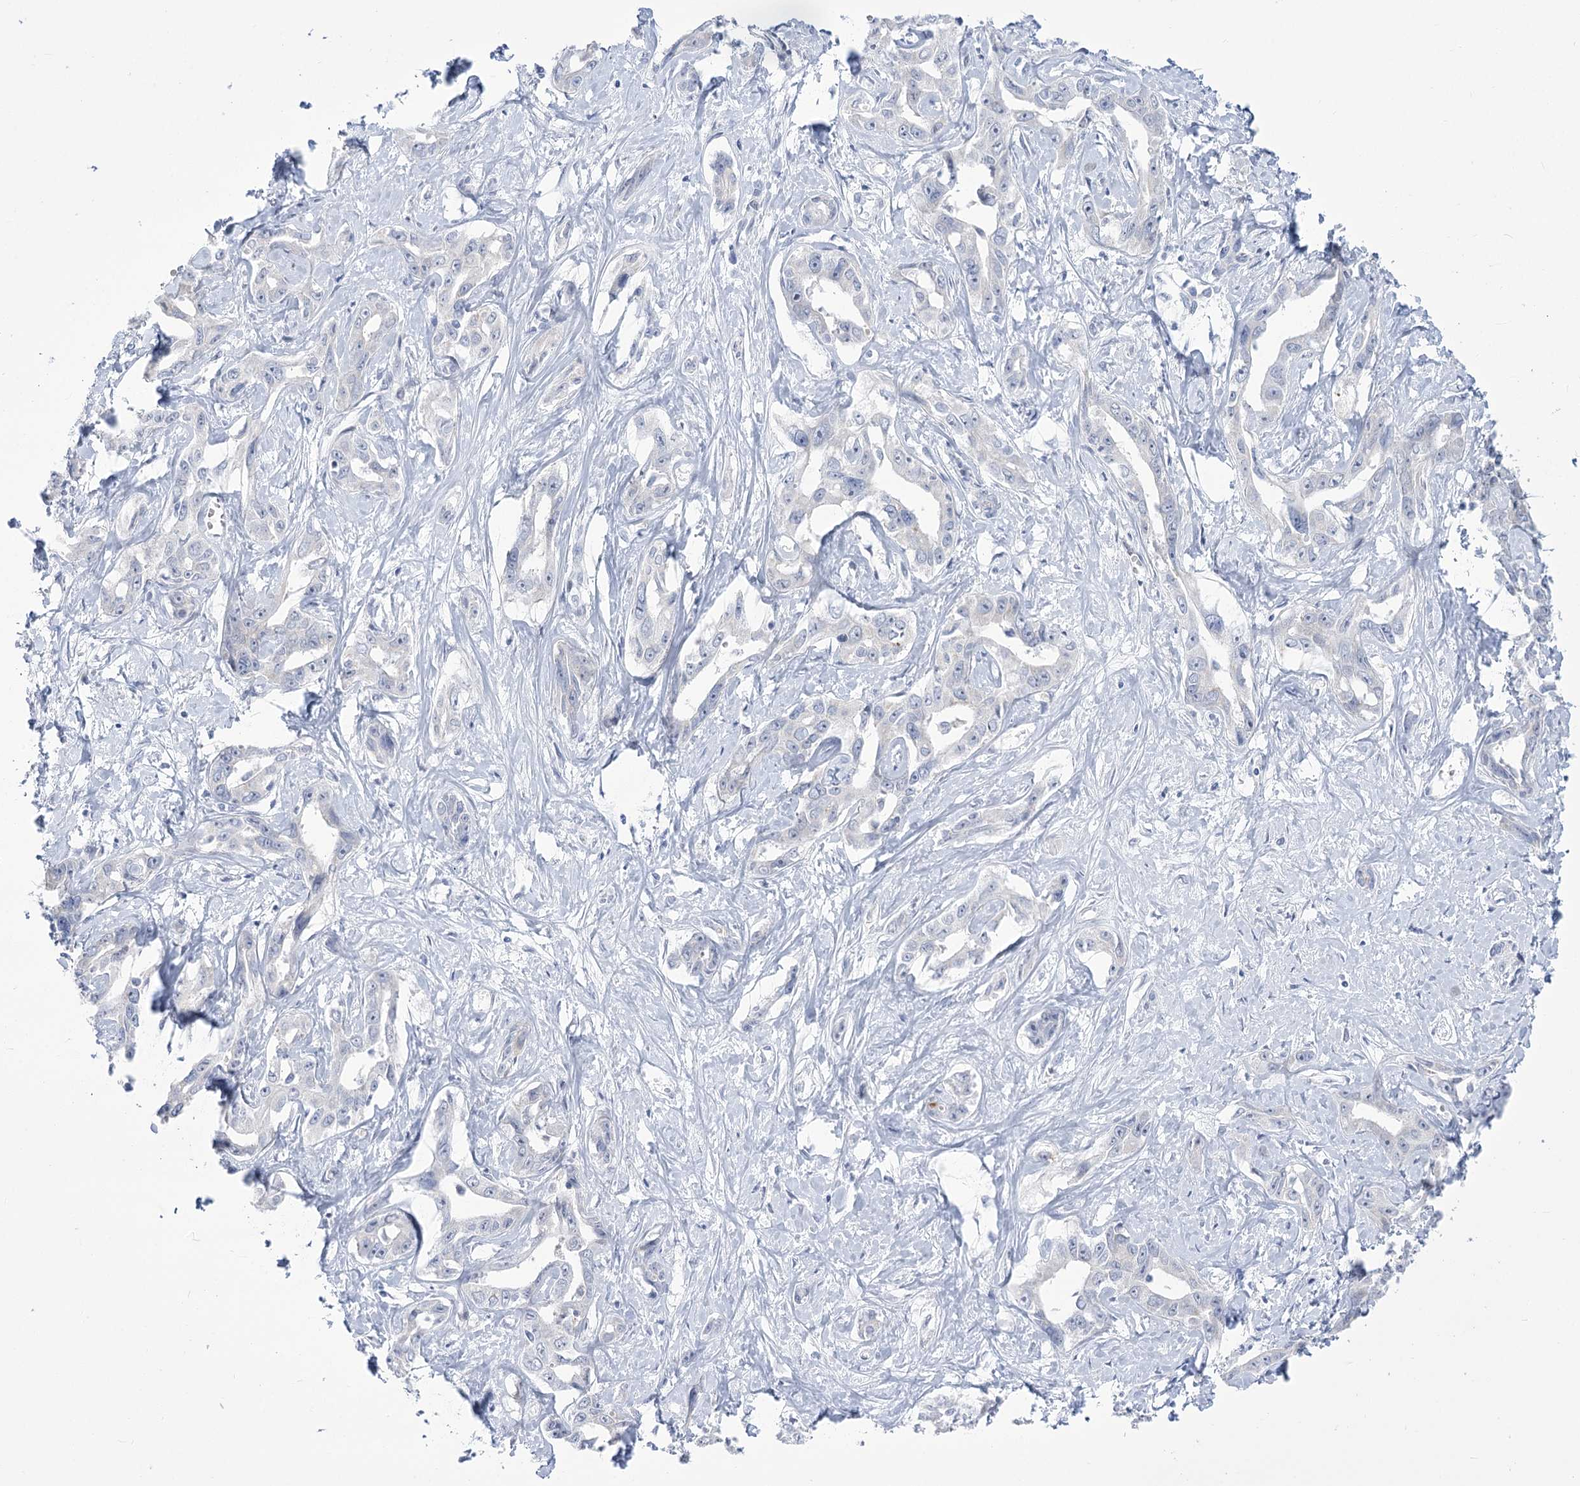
{"staining": {"intensity": "negative", "quantity": "none", "location": "none"}, "tissue": "liver cancer", "cell_type": "Tumor cells", "image_type": "cancer", "snomed": [{"axis": "morphology", "description": "Cholangiocarcinoma"}, {"axis": "topography", "description": "Liver"}], "caption": "DAB (3,3'-diaminobenzidine) immunohistochemical staining of human cholangiocarcinoma (liver) displays no significant positivity in tumor cells.", "gene": "BEND7", "patient": {"sex": "male", "age": 59}}